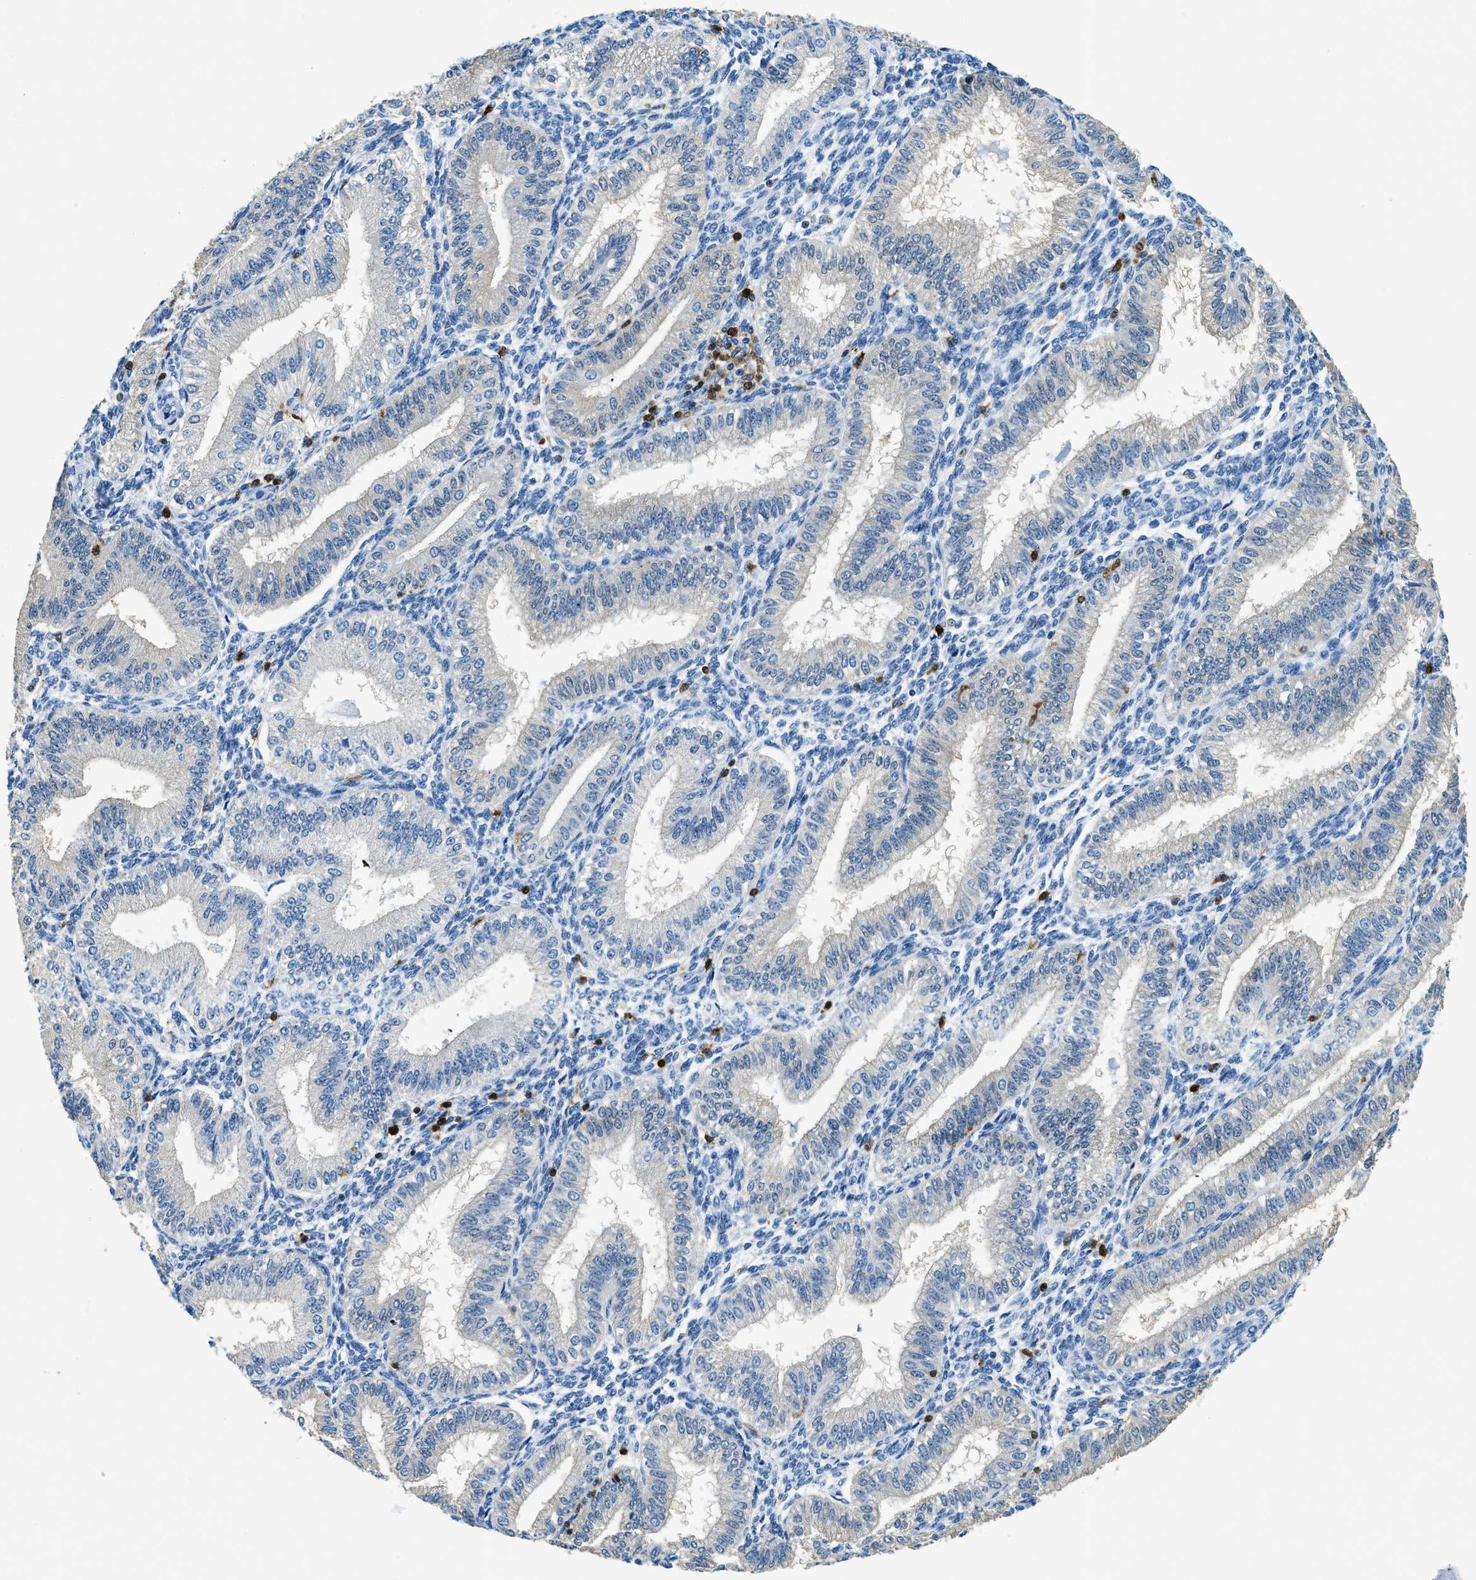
{"staining": {"intensity": "negative", "quantity": "none", "location": "none"}, "tissue": "endometrium", "cell_type": "Cells in endometrial stroma", "image_type": "normal", "snomed": [{"axis": "morphology", "description": "Normal tissue, NOS"}, {"axis": "topography", "description": "Endometrium"}], "caption": "Immunohistochemistry of unremarkable human endometrium reveals no staining in cells in endometrial stroma. (DAB (3,3'-diaminobenzidine) IHC, high magnification).", "gene": "CAPG", "patient": {"sex": "female", "age": 39}}